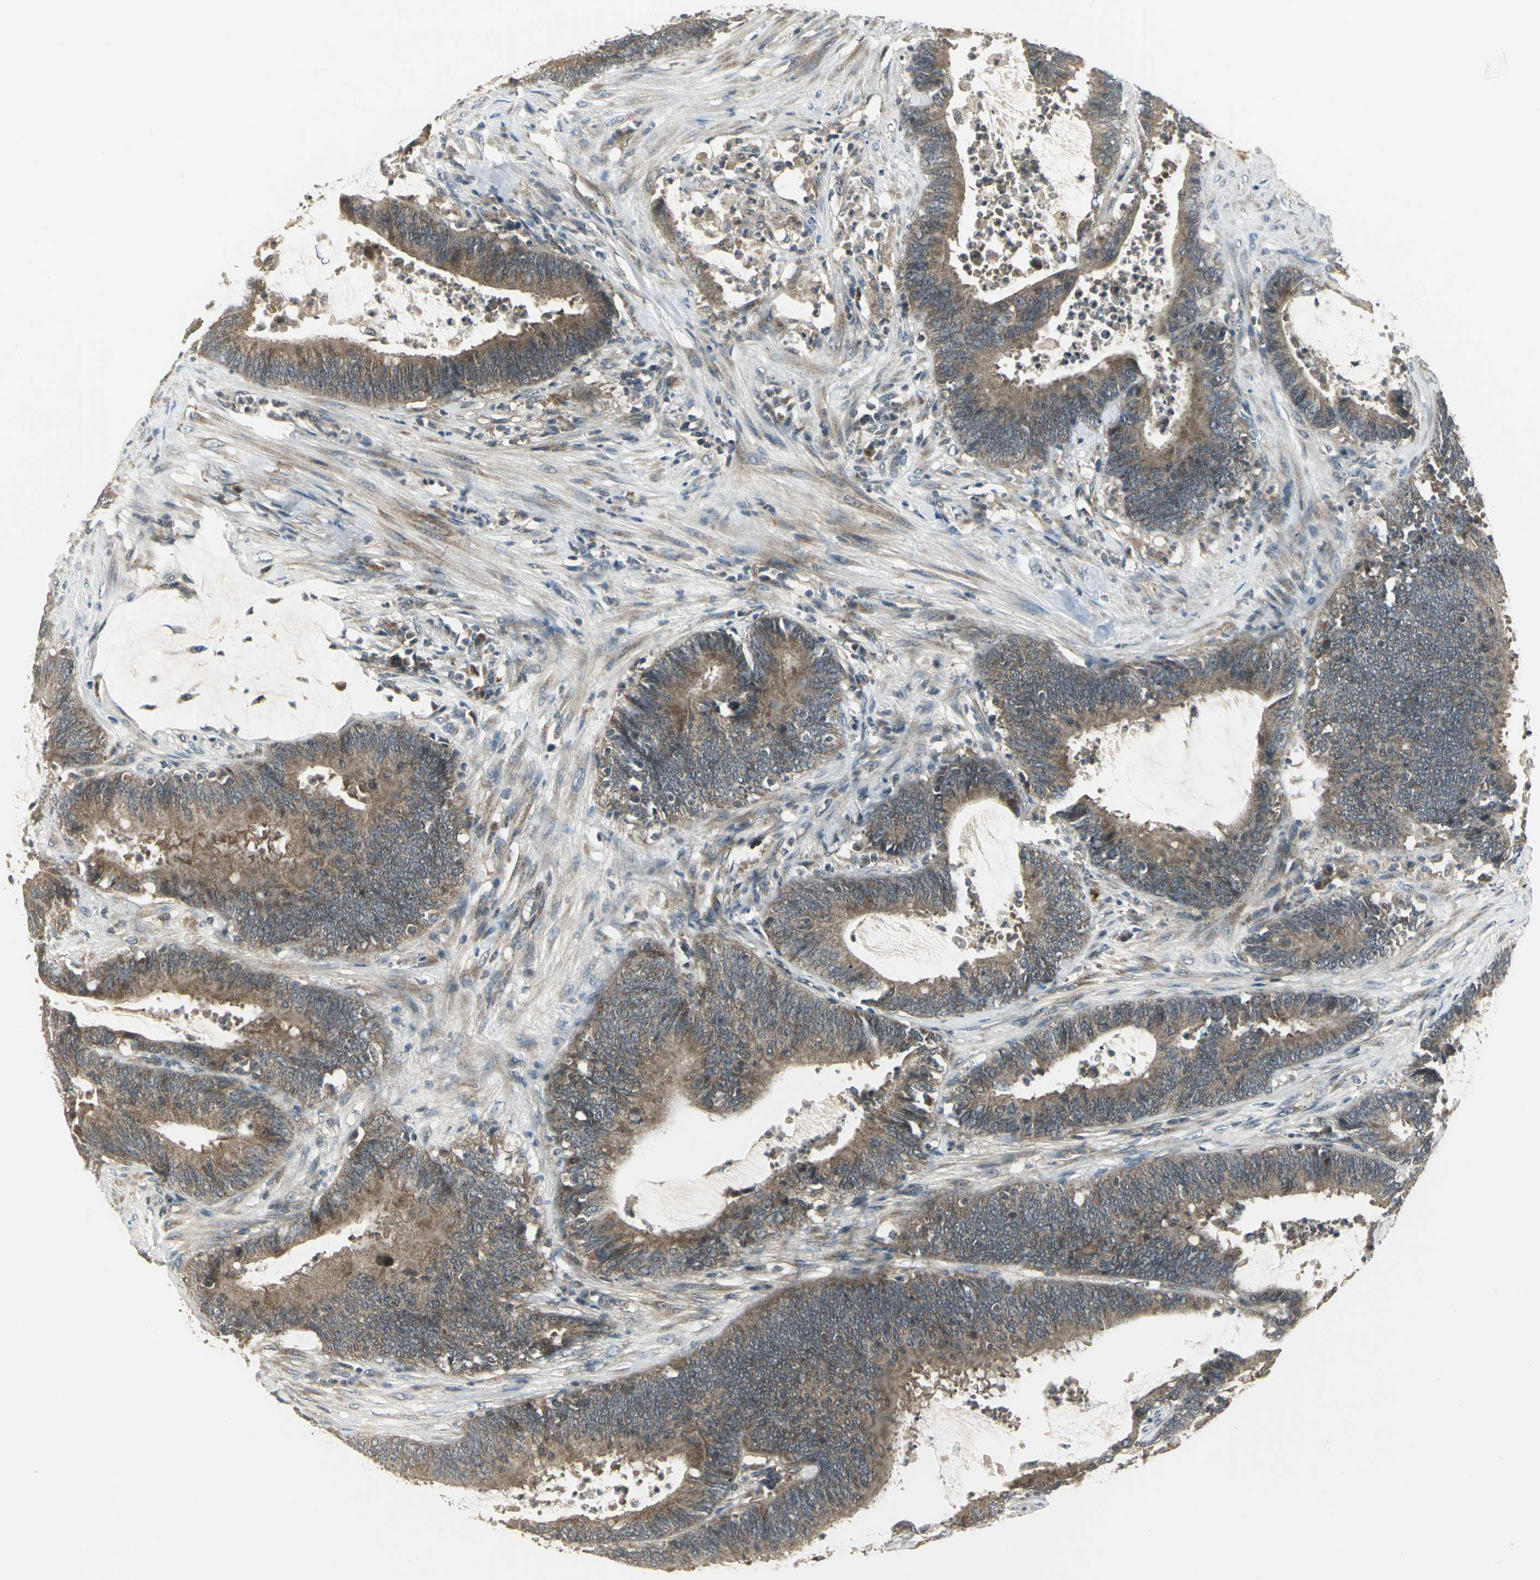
{"staining": {"intensity": "moderate", "quantity": ">75%", "location": "cytoplasmic/membranous"}, "tissue": "colorectal cancer", "cell_type": "Tumor cells", "image_type": "cancer", "snomed": [{"axis": "morphology", "description": "Adenocarcinoma, NOS"}, {"axis": "topography", "description": "Rectum"}], "caption": "Immunohistochemical staining of adenocarcinoma (colorectal) demonstrates medium levels of moderate cytoplasmic/membranous protein expression in about >75% of tumor cells.", "gene": "MAPK8IP3", "patient": {"sex": "female", "age": 66}}